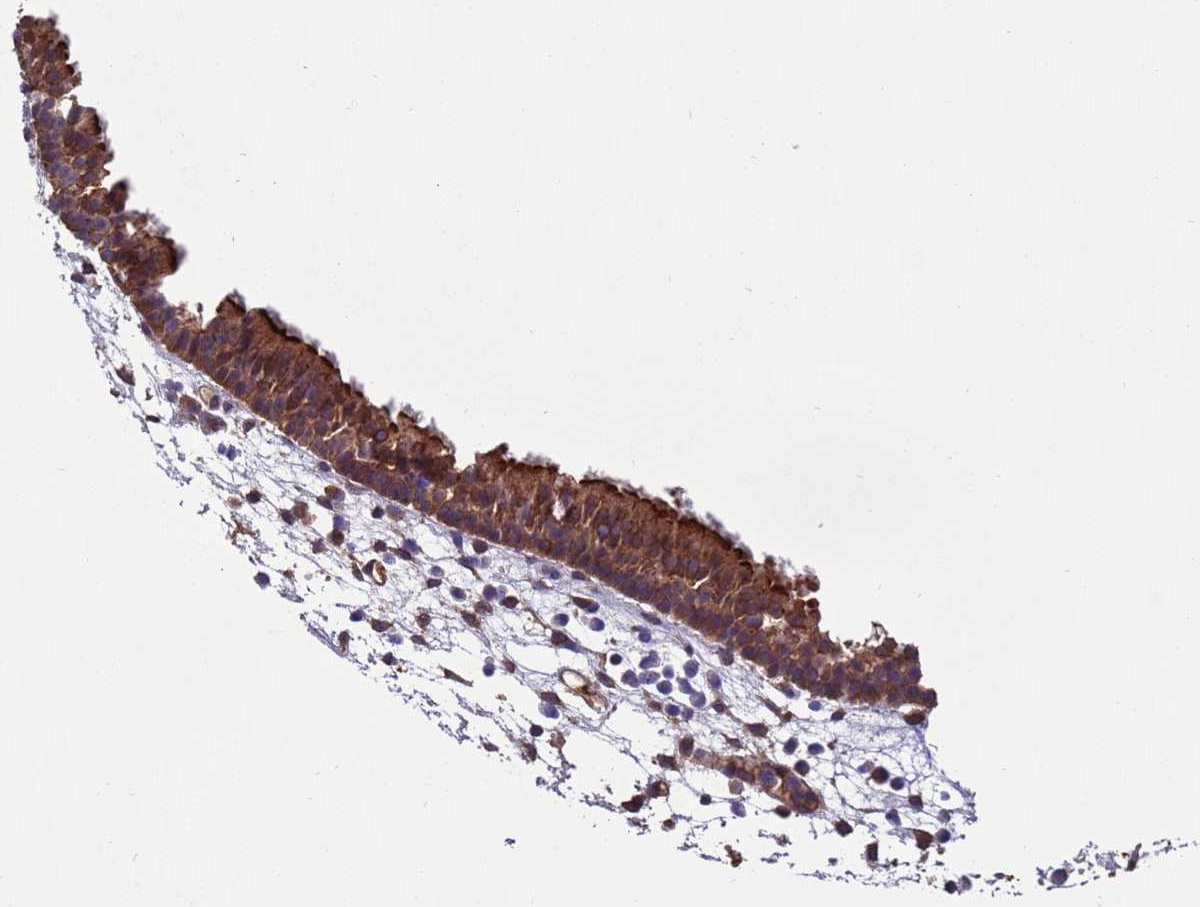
{"staining": {"intensity": "strong", "quantity": ">75%", "location": "cytoplasmic/membranous"}, "tissue": "nasopharynx", "cell_type": "Respiratory epithelial cells", "image_type": "normal", "snomed": [{"axis": "morphology", "description": "Normal tissue, NOS"}, {"axis": "morphology", "description": "Inflammation, NOS"}, {"axis": "morphology", "description": "Malignant melanoma, Metastatic site"}, {"axis": "topography", "description": "Nasopharynx"}], "caption": "An IHC image of benign tissue is shown. Protein staining in brown labels strong cytoplasmic/membranous positivity in nasopharynx within respiratory epithelial cells.", "gene": "ARHGAP12", "patient": {"sex": "male", "age": 70}}